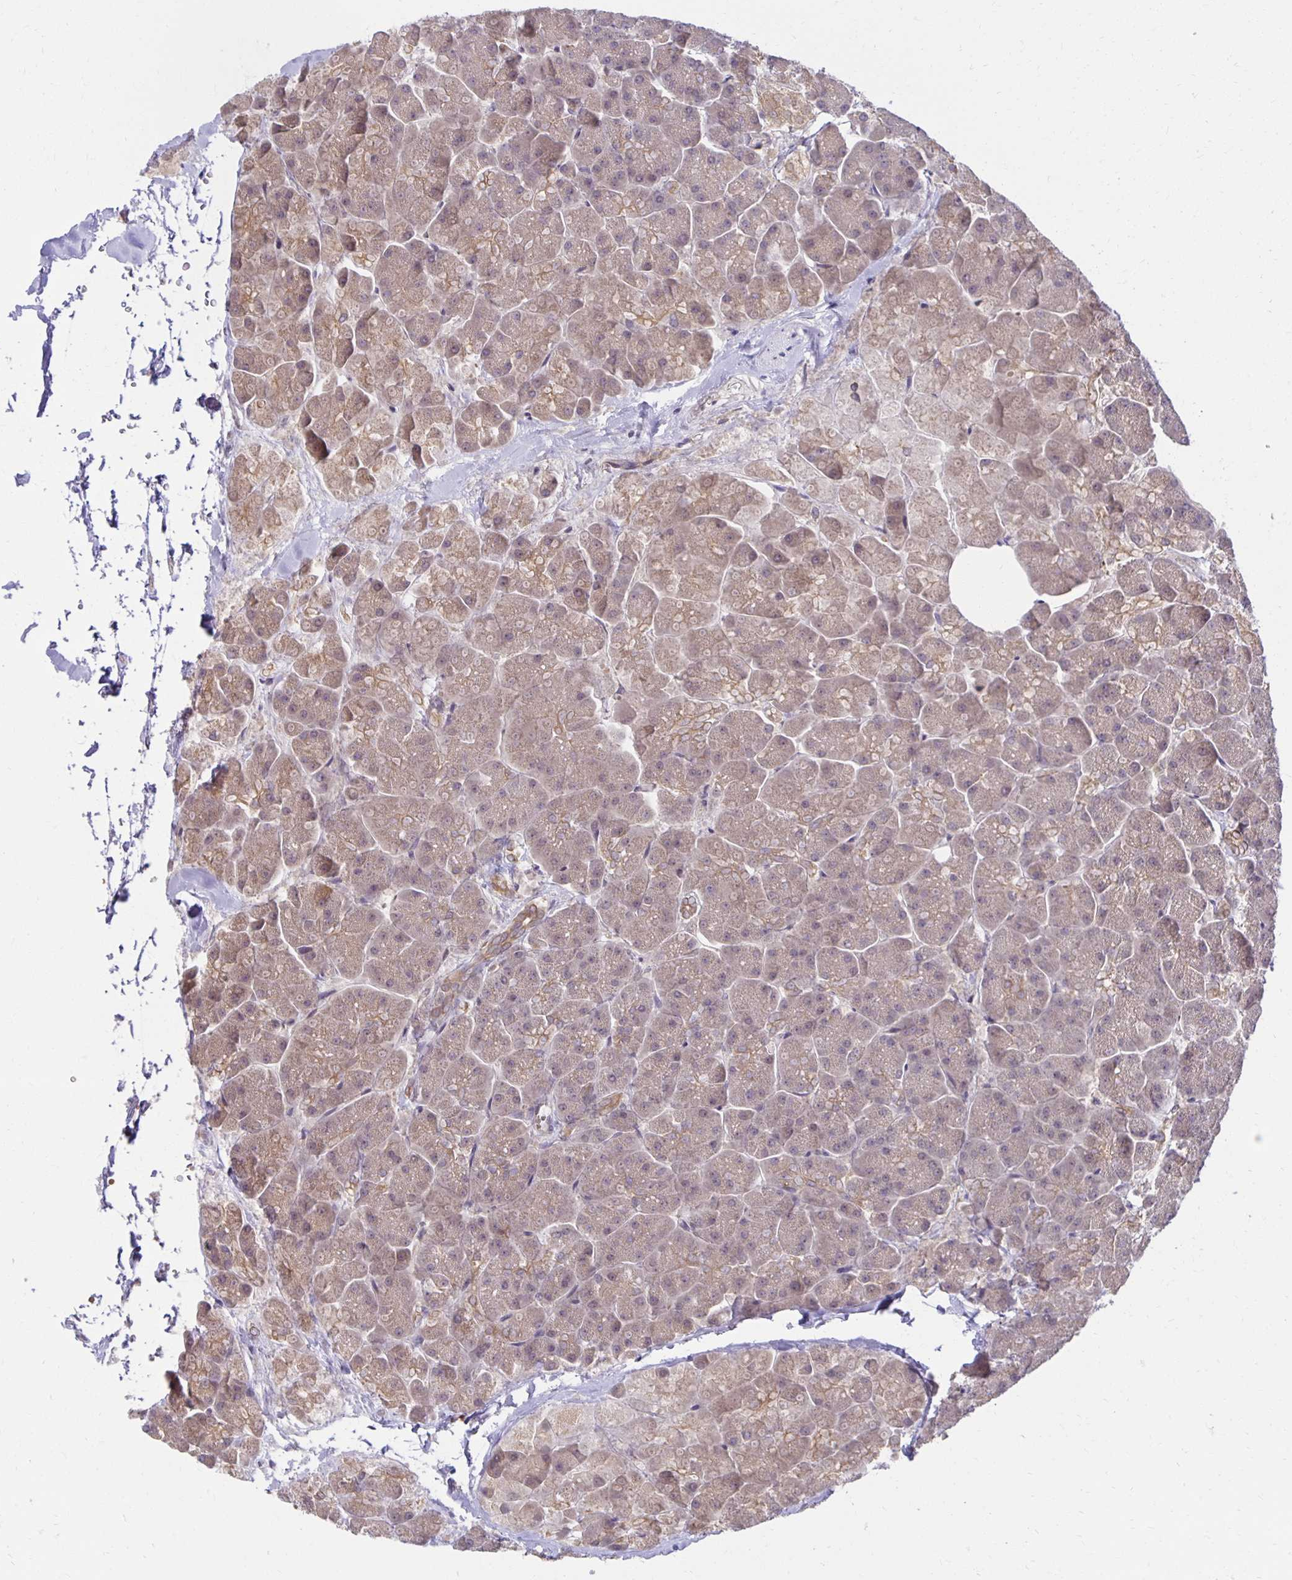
{"staining": {"intensity": "weak", "quantity": "25%-75%", "location": "cytoplasmic/membranous"}, "tissue": "pancreas", "cell_type": "Exocrine glandular cells", "image_type": "normal", "snomed": [{"axis": "morphology", "description": "Normal tissue, NOS"}, {"axis": "topography", "description": "Pancreas"}, {"axis": "topography", "description": "Peripheral nerve tissue"}], "caption": "Exocrine glandular cells demonstrate low levels of weak cytoplasmic/membranous expression in about 25%-75% of cells in benign human pancreas.", "gene": "MIEN1", "patient": {"sex": "male", "age": 54}}